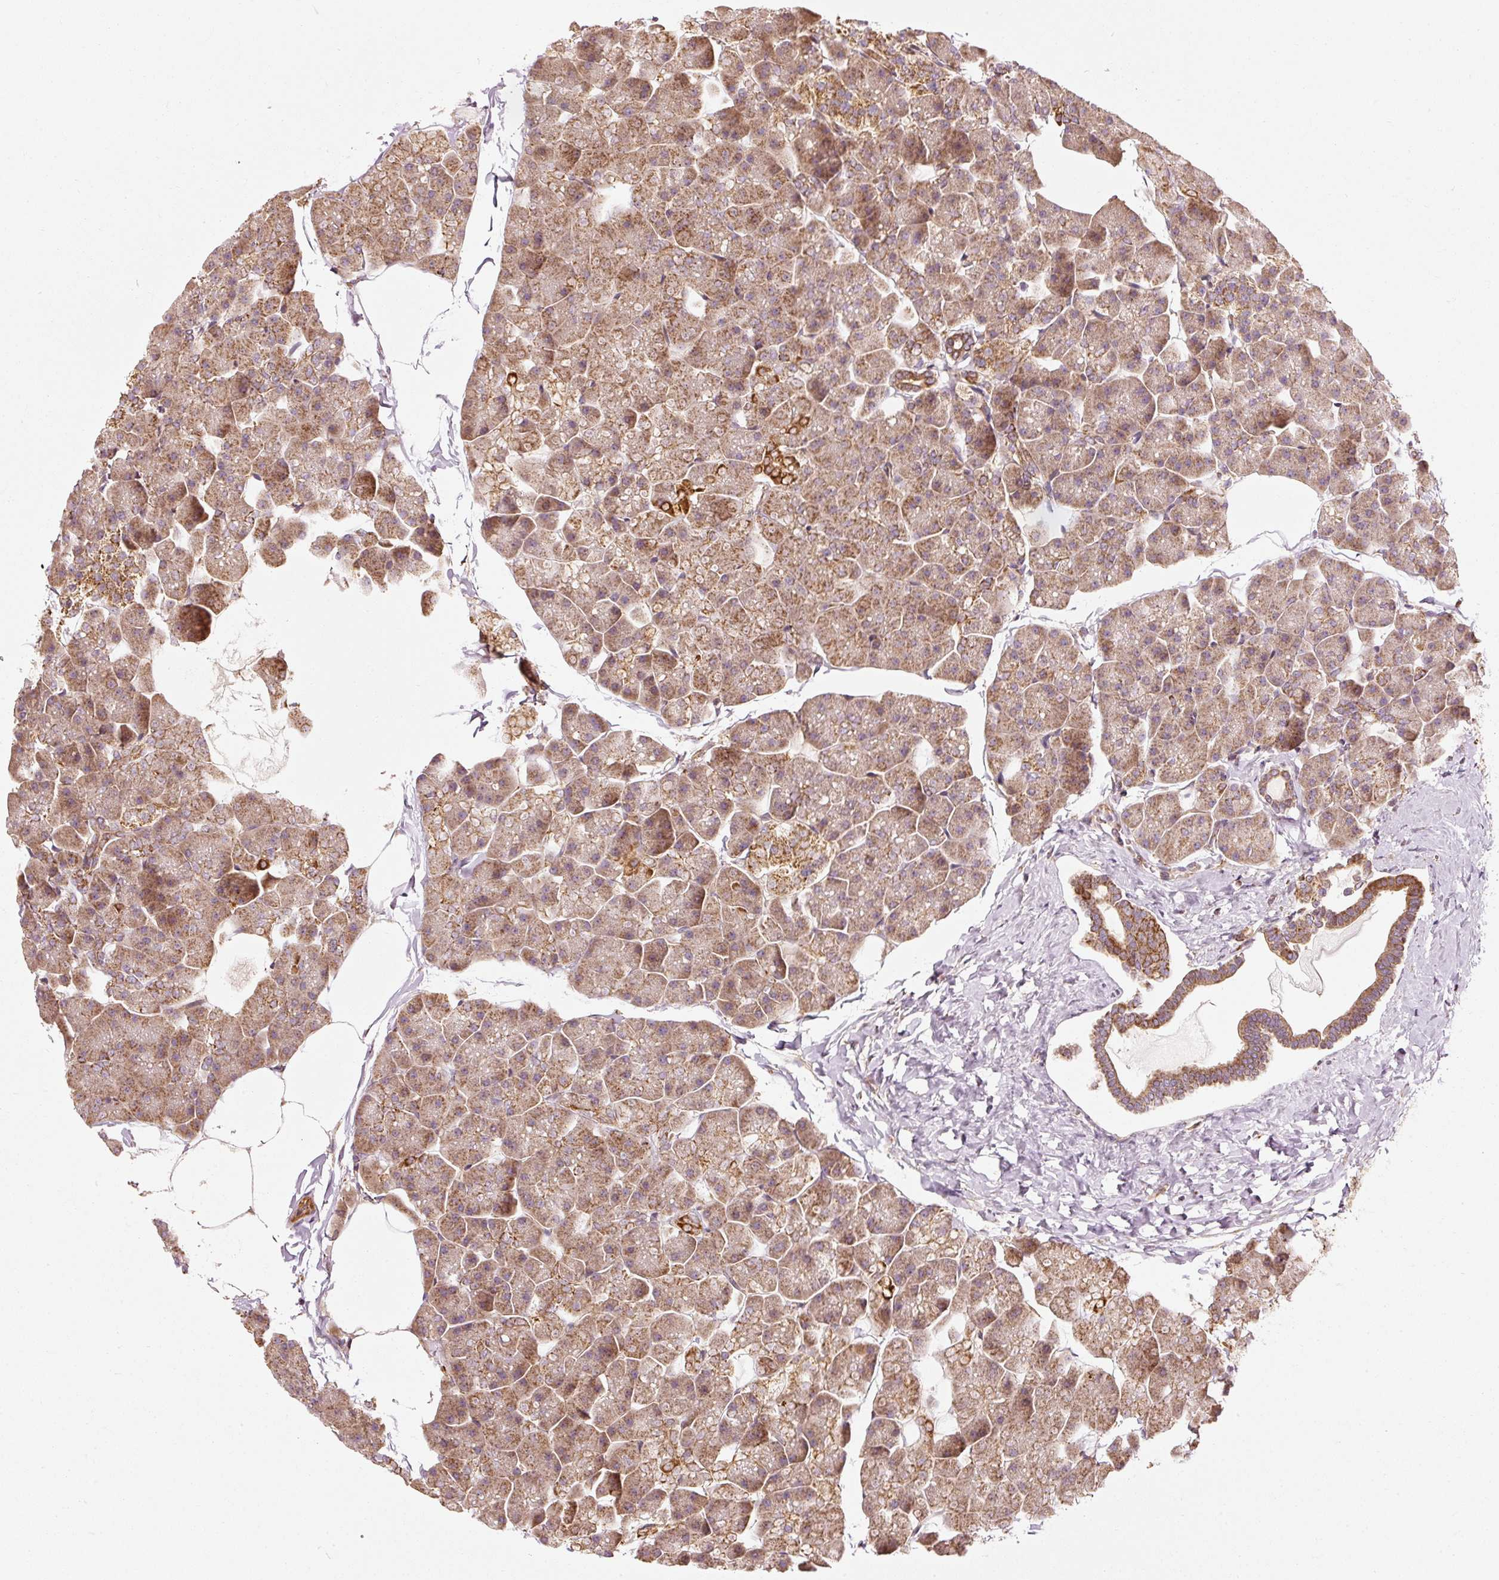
{"staining": {"intensity": "moderate", "quantity": ">75%", "location": "cytoplasmic/membranous"}, "tissue": "pancreas", "cell_type": "Exocrine glandular cells", "image_type": "normal", "snomed": [{"axis": "morphology", "description": "Normal tissue, NOS"}, {"axis": "topography", "description": "Pancreas"}], "caption": "A high-resolution histopathology image shows IHC staining of unremarkable pancreas, which displays moderate cytoplasmic/membranous expression in about >75% of exocrine glandular cells.", "gene": "ISCU", "patient": {"sex": "male", "age": 35}}